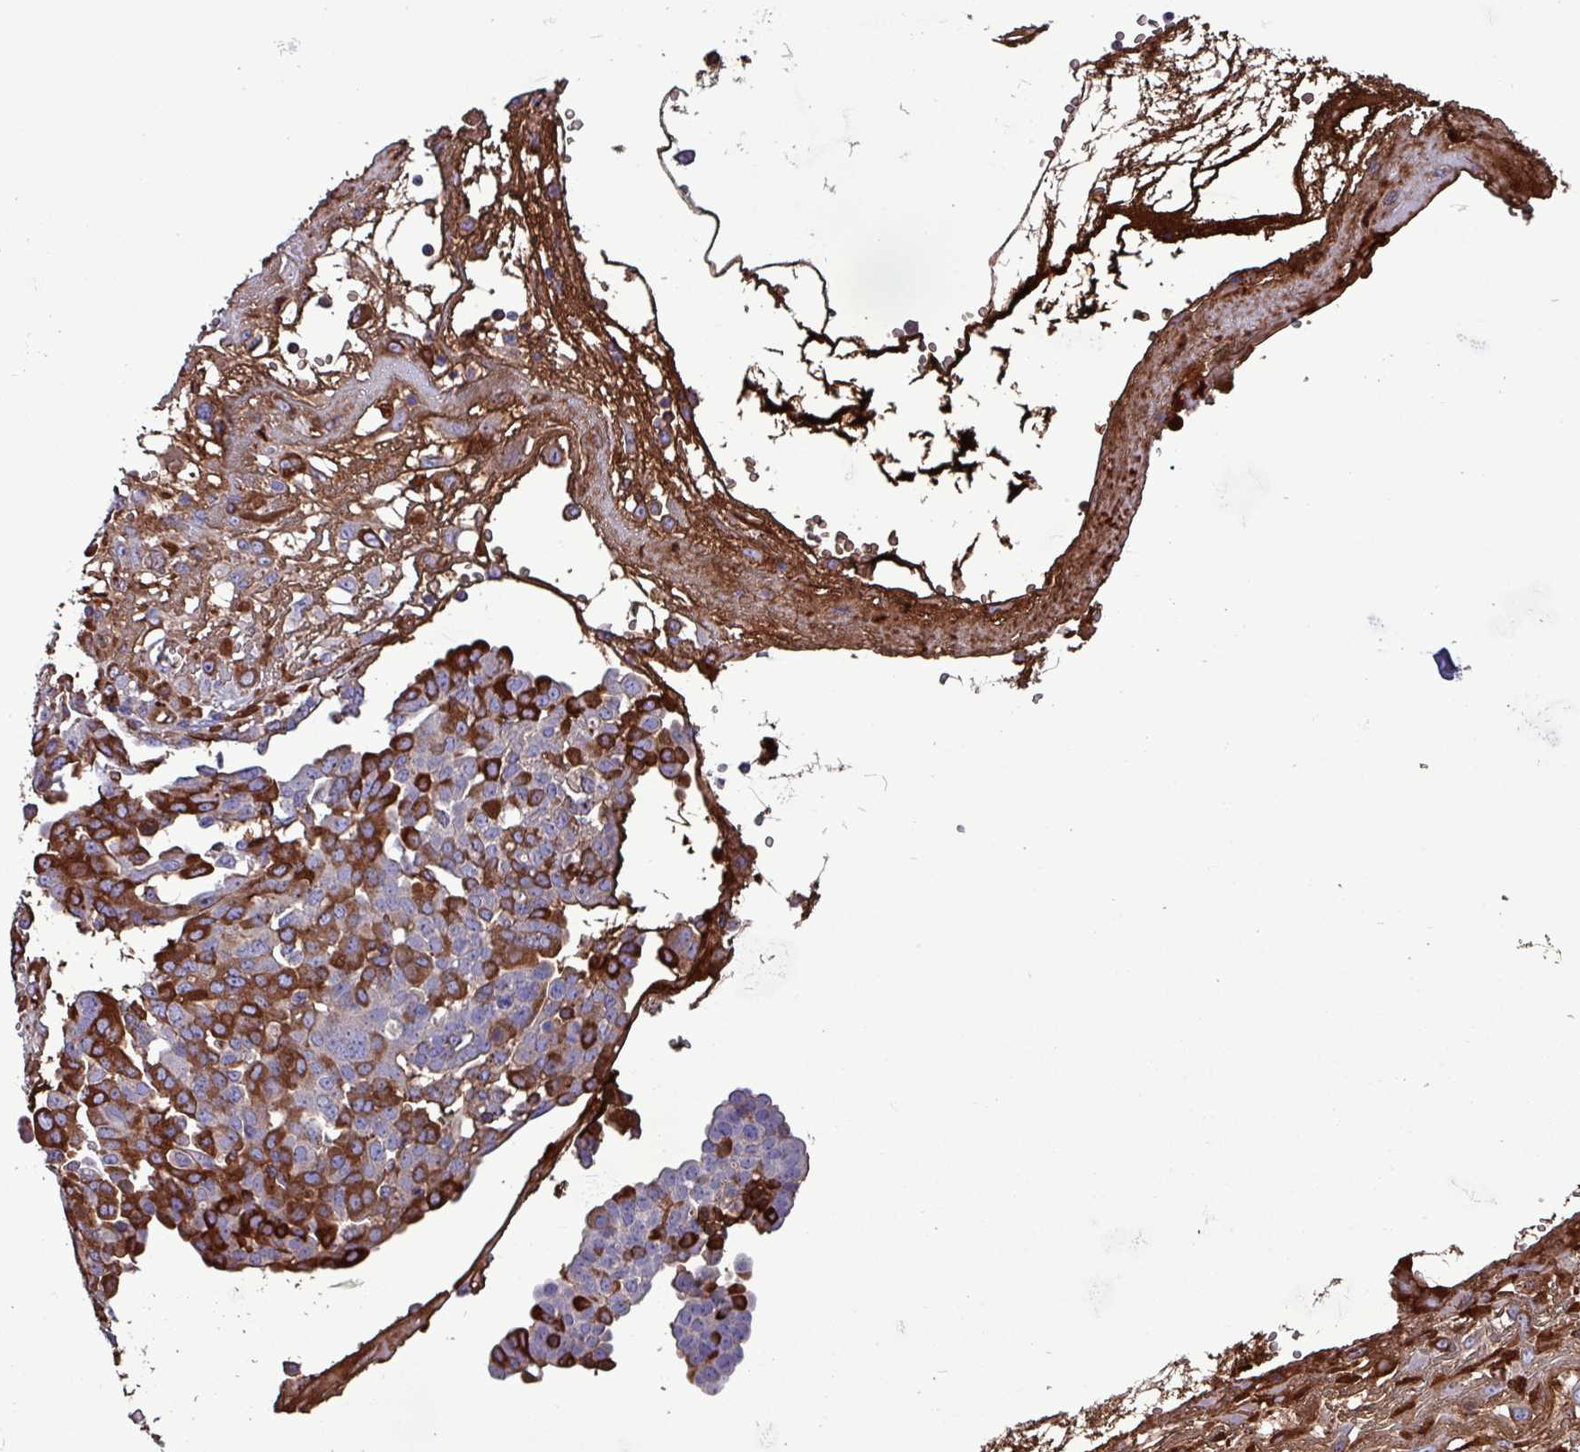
{"staining": {"intensity": "strong", "quantity": "25%-75%", "location": "cytoplasmic/membranous"}, "tissue": "ovarian cancer", "cell_type": "Tumor cells", "image_type": "cancer", "snomed": [{"axis": "morphology", "description": "Cystadenocarcinoma, serous, NOS"}, {"axis": "topography", "description": "Soft tissue"}, {"axis": "topography", "description": "Ovary"}], "caption": "Ovarian cancer (serous cystadenocarcinoma) tissue exhibits strong cytoplasmic/membranous positivity in about 25%-75% of tumor cells, visualized by immunohistochemistry.", "gene": "HP", "patient": {"sex": "female", "age": 57}}